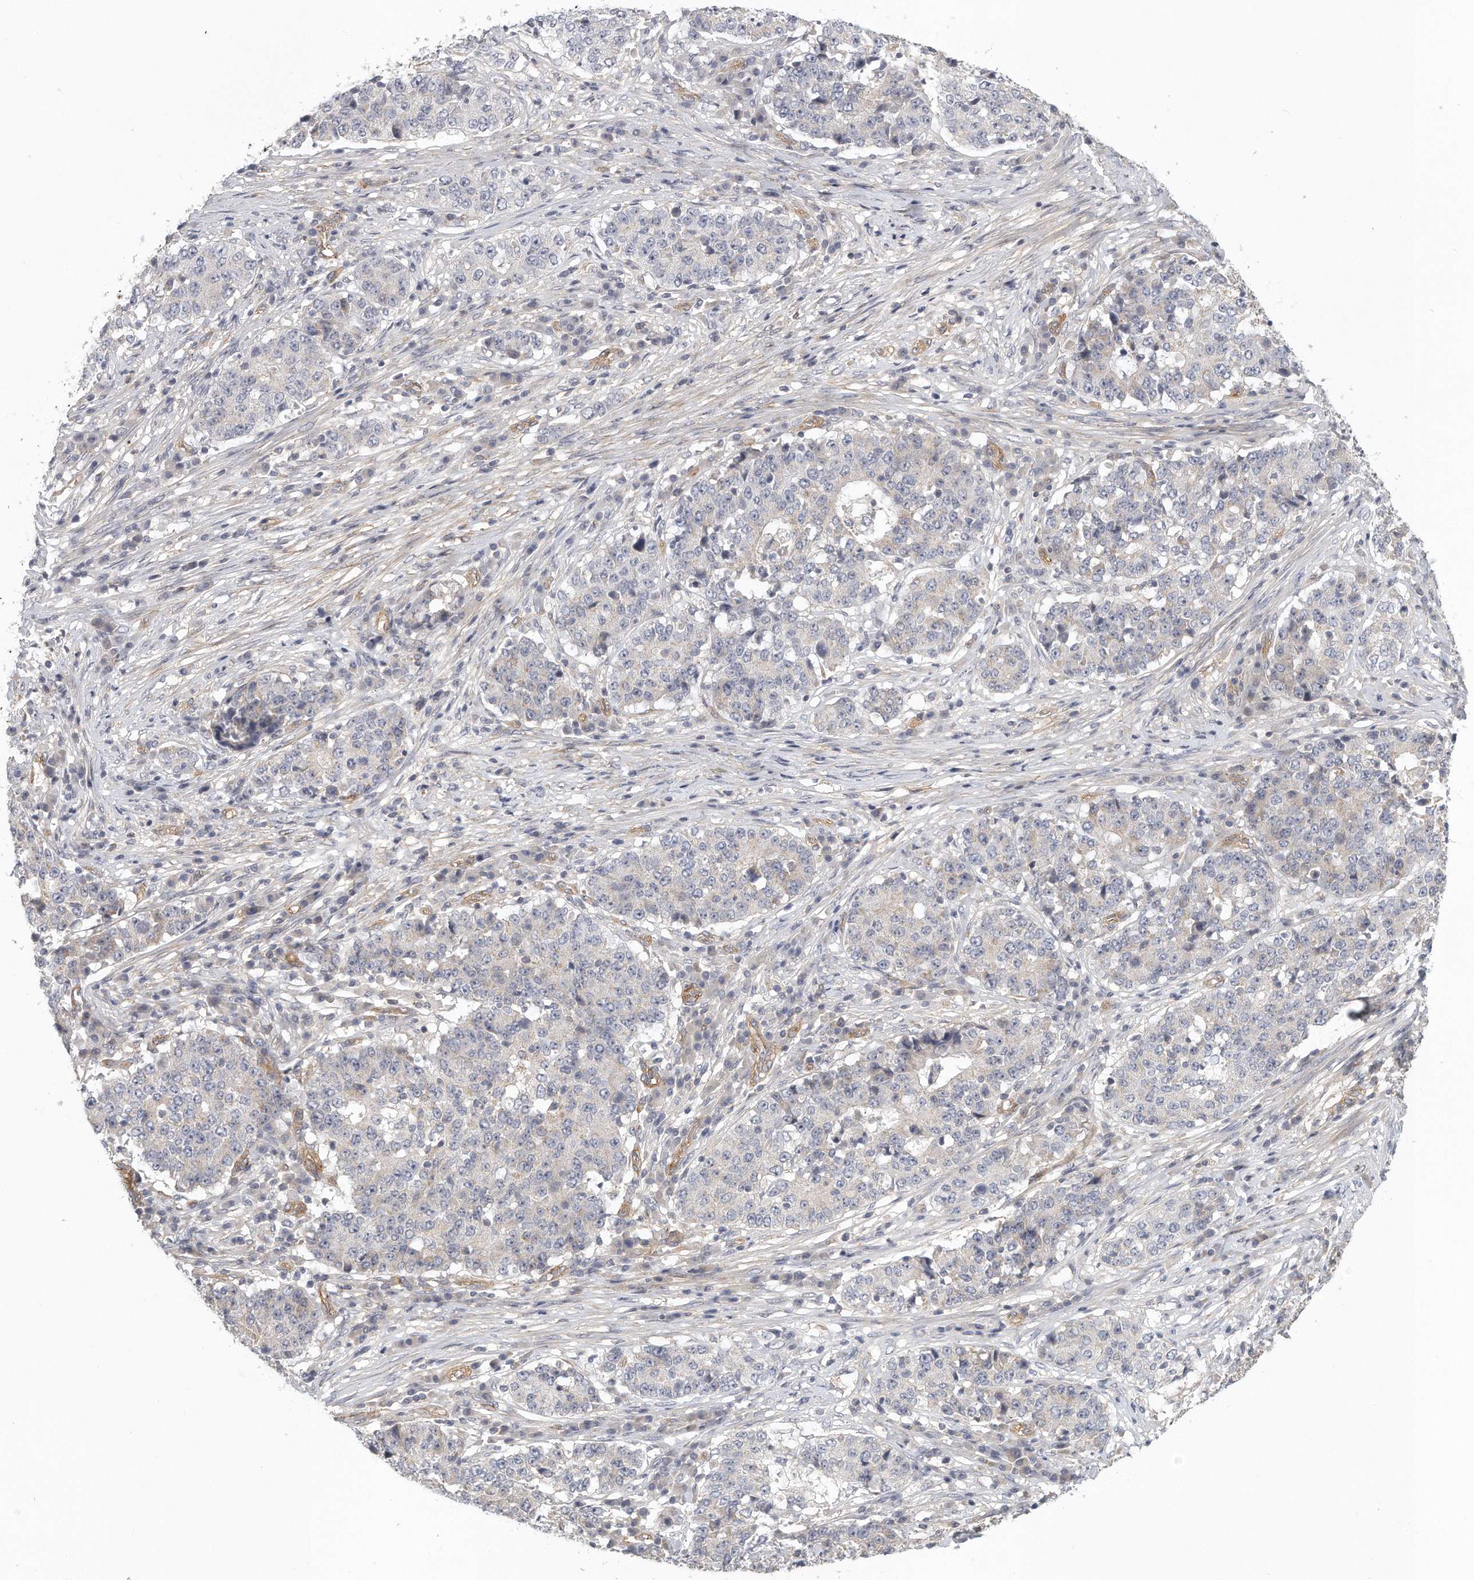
{"staining": {"intensity": "negative", "quantity": "none", "location": "none"}, "tissue": "stomach cancer", "cell_type": "Tumor cells", "image_type": "cancer", "snomed": [{"axis": "morphology", "description": "Adenocarcinoma, NOS"}, {"axis": "topography", "description": "Stomach"}], "caption": "Human adenocarcinoma (stomach) stained for a protein using immunohistochemistry displays no expression in tumor cells.", "gene": "MTERF4", "patient": {"sex": "male", "age": 59}}